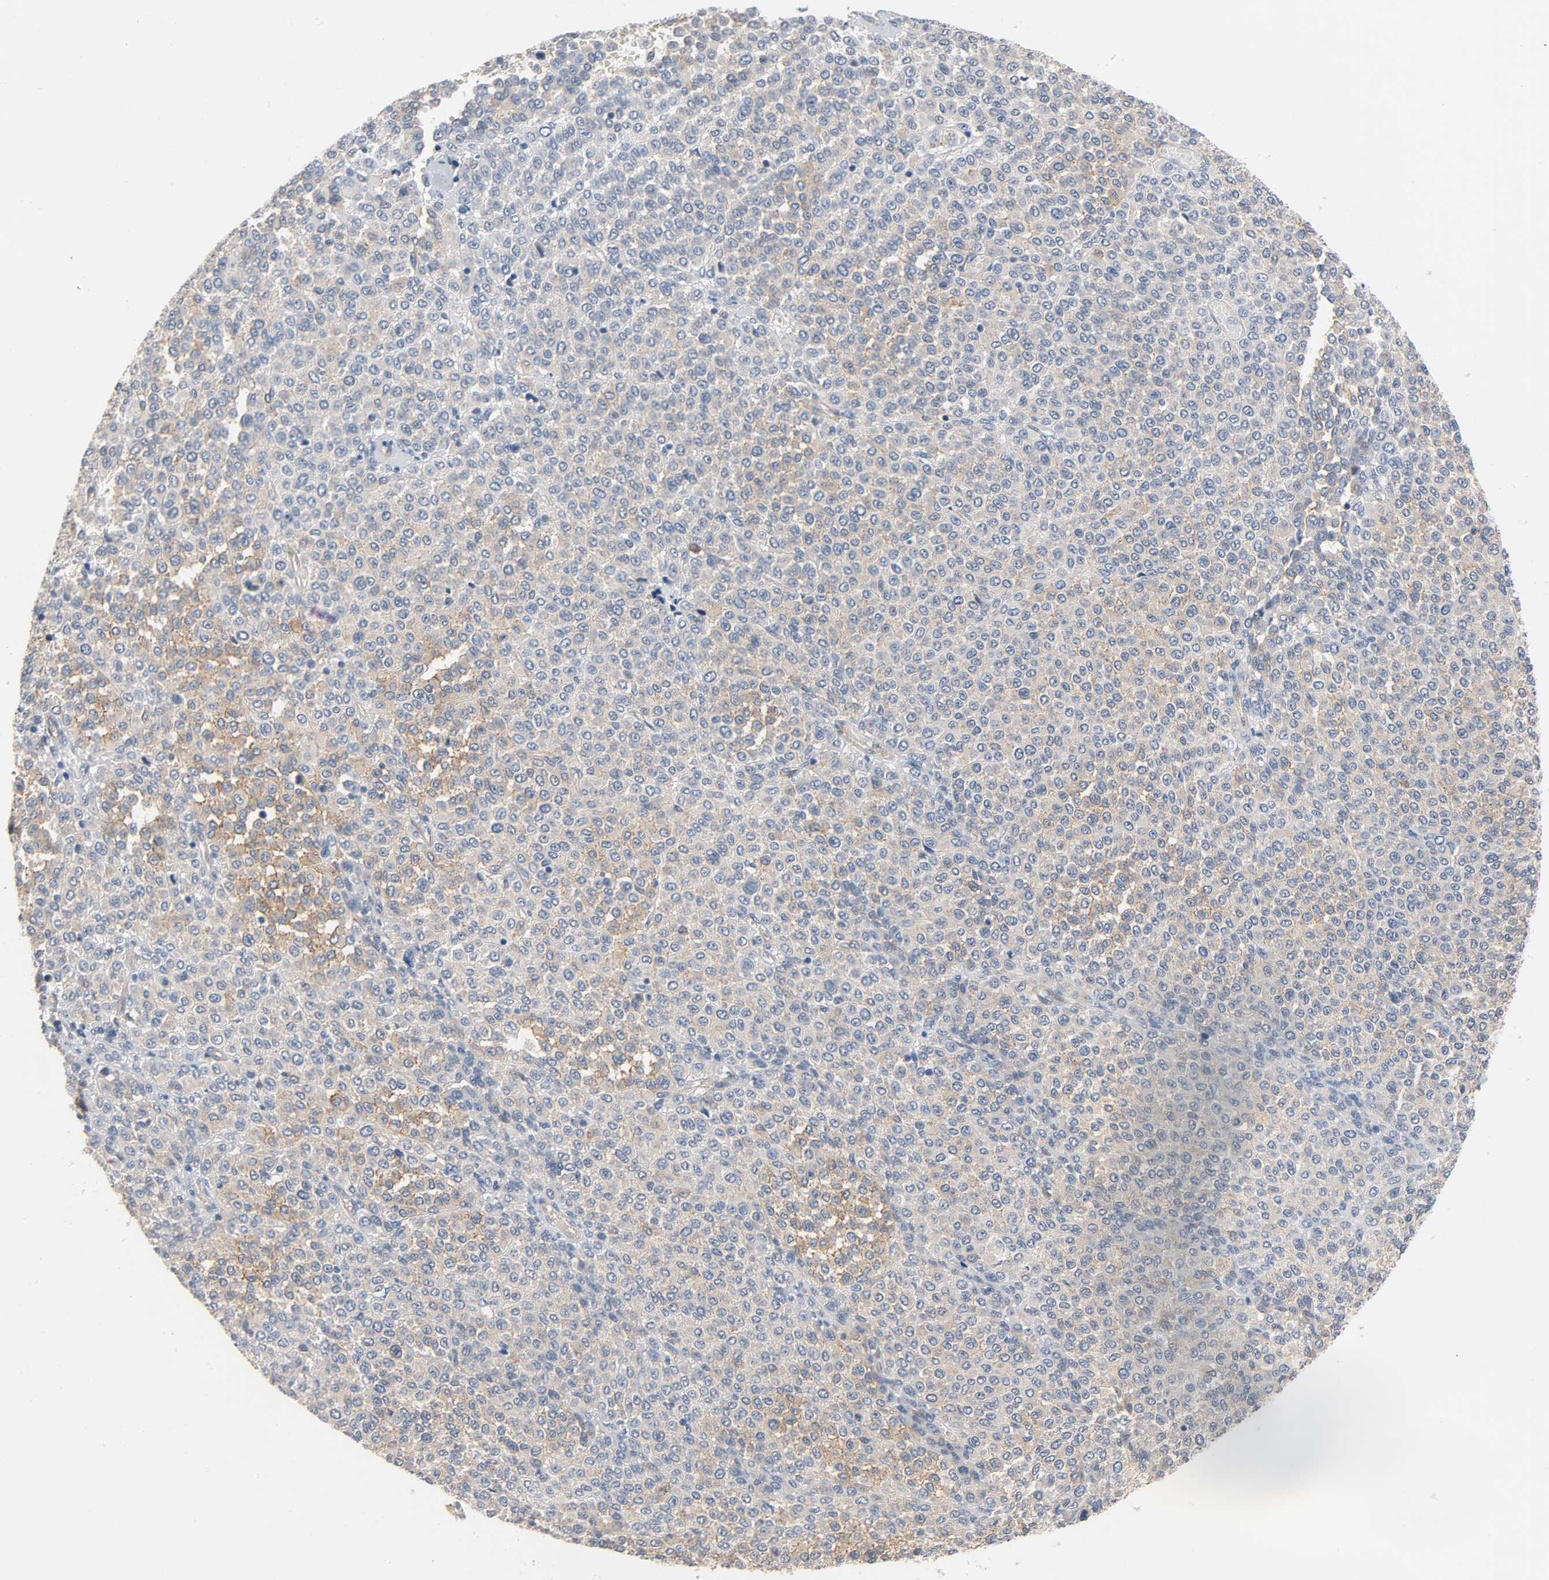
{"staining": {"intensity": "moderate", "quantity": "25%-75%", "location": "cytoplasmic/membranous"}, "tissue": "melanoma", "cell_type": "Tumor cells", "image_type": "cancer", "snomed": [{"axis": "morphology", "description": "Malignant melanoma, Metastatic site"}, {"axis": "topography", "description": "Pancreas"}], "caption": "DAB immunohistochemical staining of human malignant melanoma (metastatic site) exhibits moderate cytoplasmic/membranous protein expression in approximately 25%-75% of tumor cells. (IHC, brightfield microscopy, high magnification).", "gene": "ARPC1A", "patient": {"sex": "female", "age": 30}}